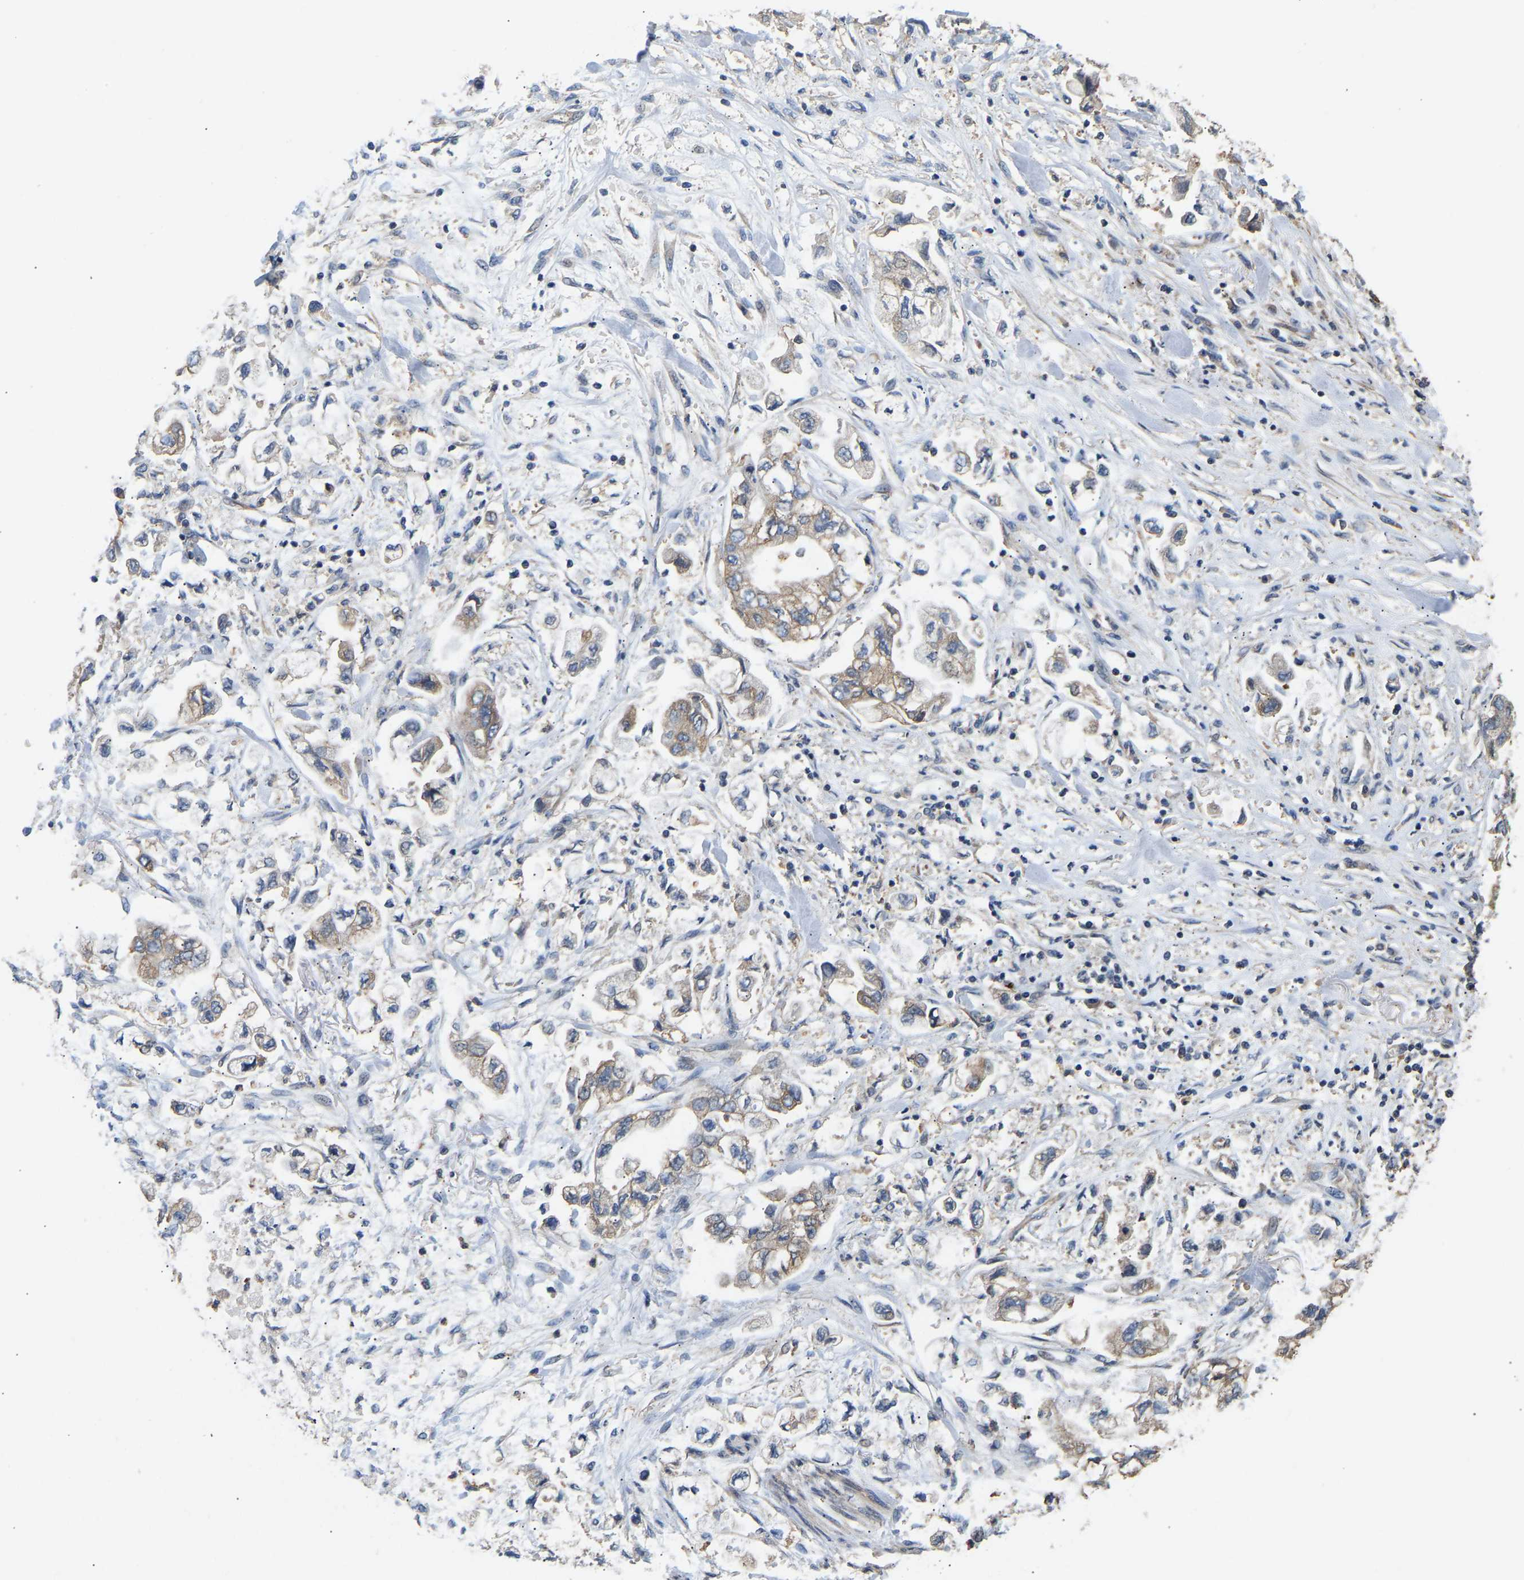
{"staining": {"intensity": "weak", "quantity": "<25%", "location": "cytoplasmic/membranous"}, "tissue": "stomach cancer", "cell_type": "Tumor cells", "image_type": "cancer", "snomed": [{"axis": "morphology", "description": "Normal tissue, NOS"}, {"axis": "morphology", "description": "Adenocarcinoma, NOS"}, {"axis": "topography", "description": "Stomach"}], "caption": "DAB (3,3'-diaminobenzidine) immunohistochemical staining of adenocarcinoma (stomach) demonstrates no significant expression in tumor cells.", "gene": "AIMP2", "patient": {"sex": "male", "age": 62}}